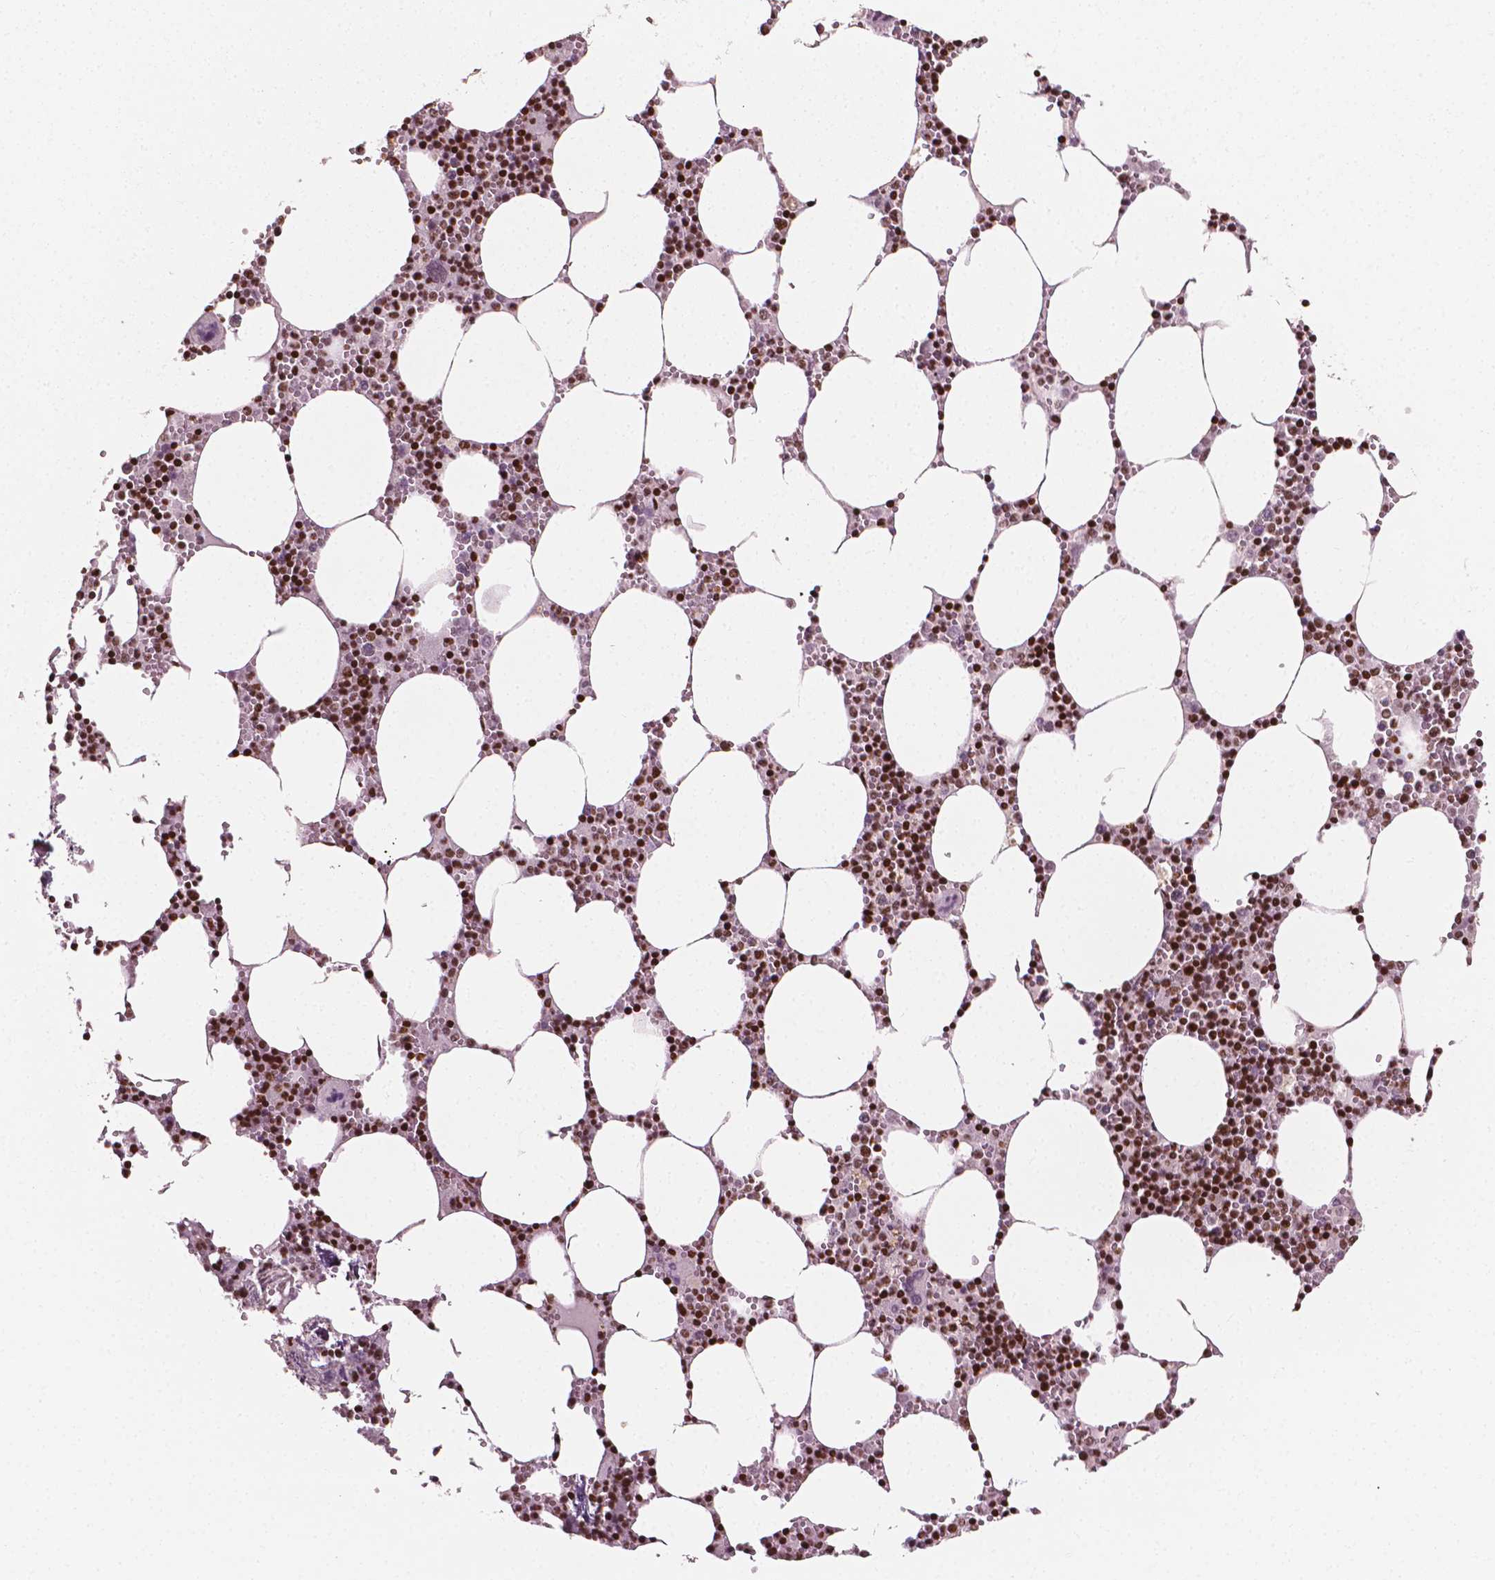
{"staining": {"intensity": "strong", "quantity": ">75%", "location": "nuclear"}, "tissue": "bone marrow", "cell_type": "Hematopoietic cells", "image_type": "normal", "snomed": [{"axis": "morphology", "description": "Normal tissue, NOS"}, {"axis": "topography", "description": "Bone marrow"}], "caption": "Protein expression analysis of unremarkable bone marrow displays strong nuclear staining in approximately >75% of hematopoietic cells. (Stains: DAB in brown, nuclei in blue, Microscopy: brightfield microscopy at high magnification).", "gene": "CTCF", "patient": {"sex": "male", "age": 54}}